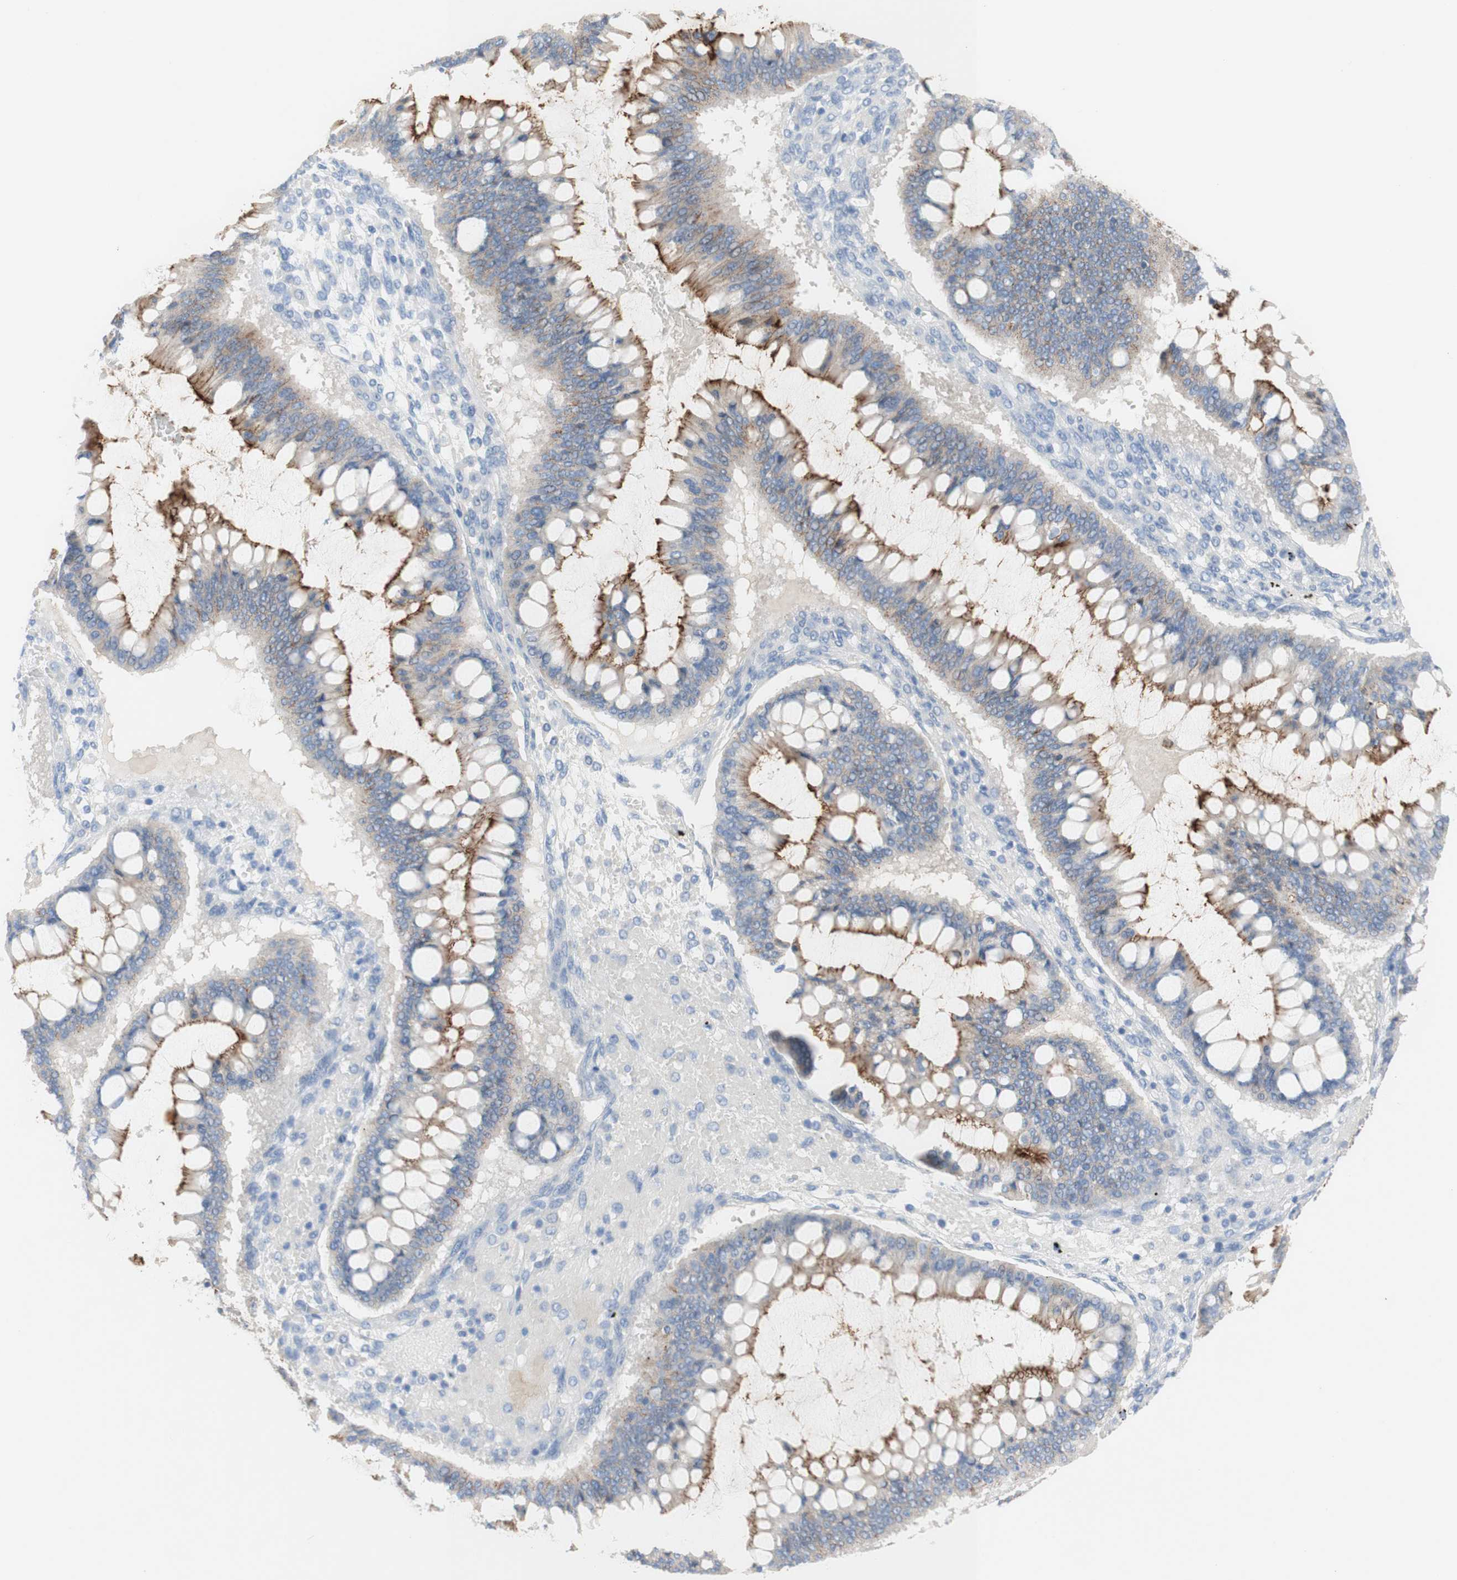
{"staining": {"intensity": "strong", "quantity": "25%-75%", "location": "cytoplasmic/membranous"}, "tissue": "ovarian cancer", "cell_type": "Tumor cells", "image_type": "cancer", "snomed": [{"axis": "morphology", "description": "Cystadenocarcinoma, mucinous, NOS"}, {"axis": "topography", "description": "Ovary"}], "caption": "Protein expression analysis of human ovarian cancer (mucinous cystadenocarcinoma) reveals strong cytoplasmic/membranous staining in approximately 25%-75% of tumor cells.", "gene": "DSC2", "patient": {"sex": "female", "age": 73}}